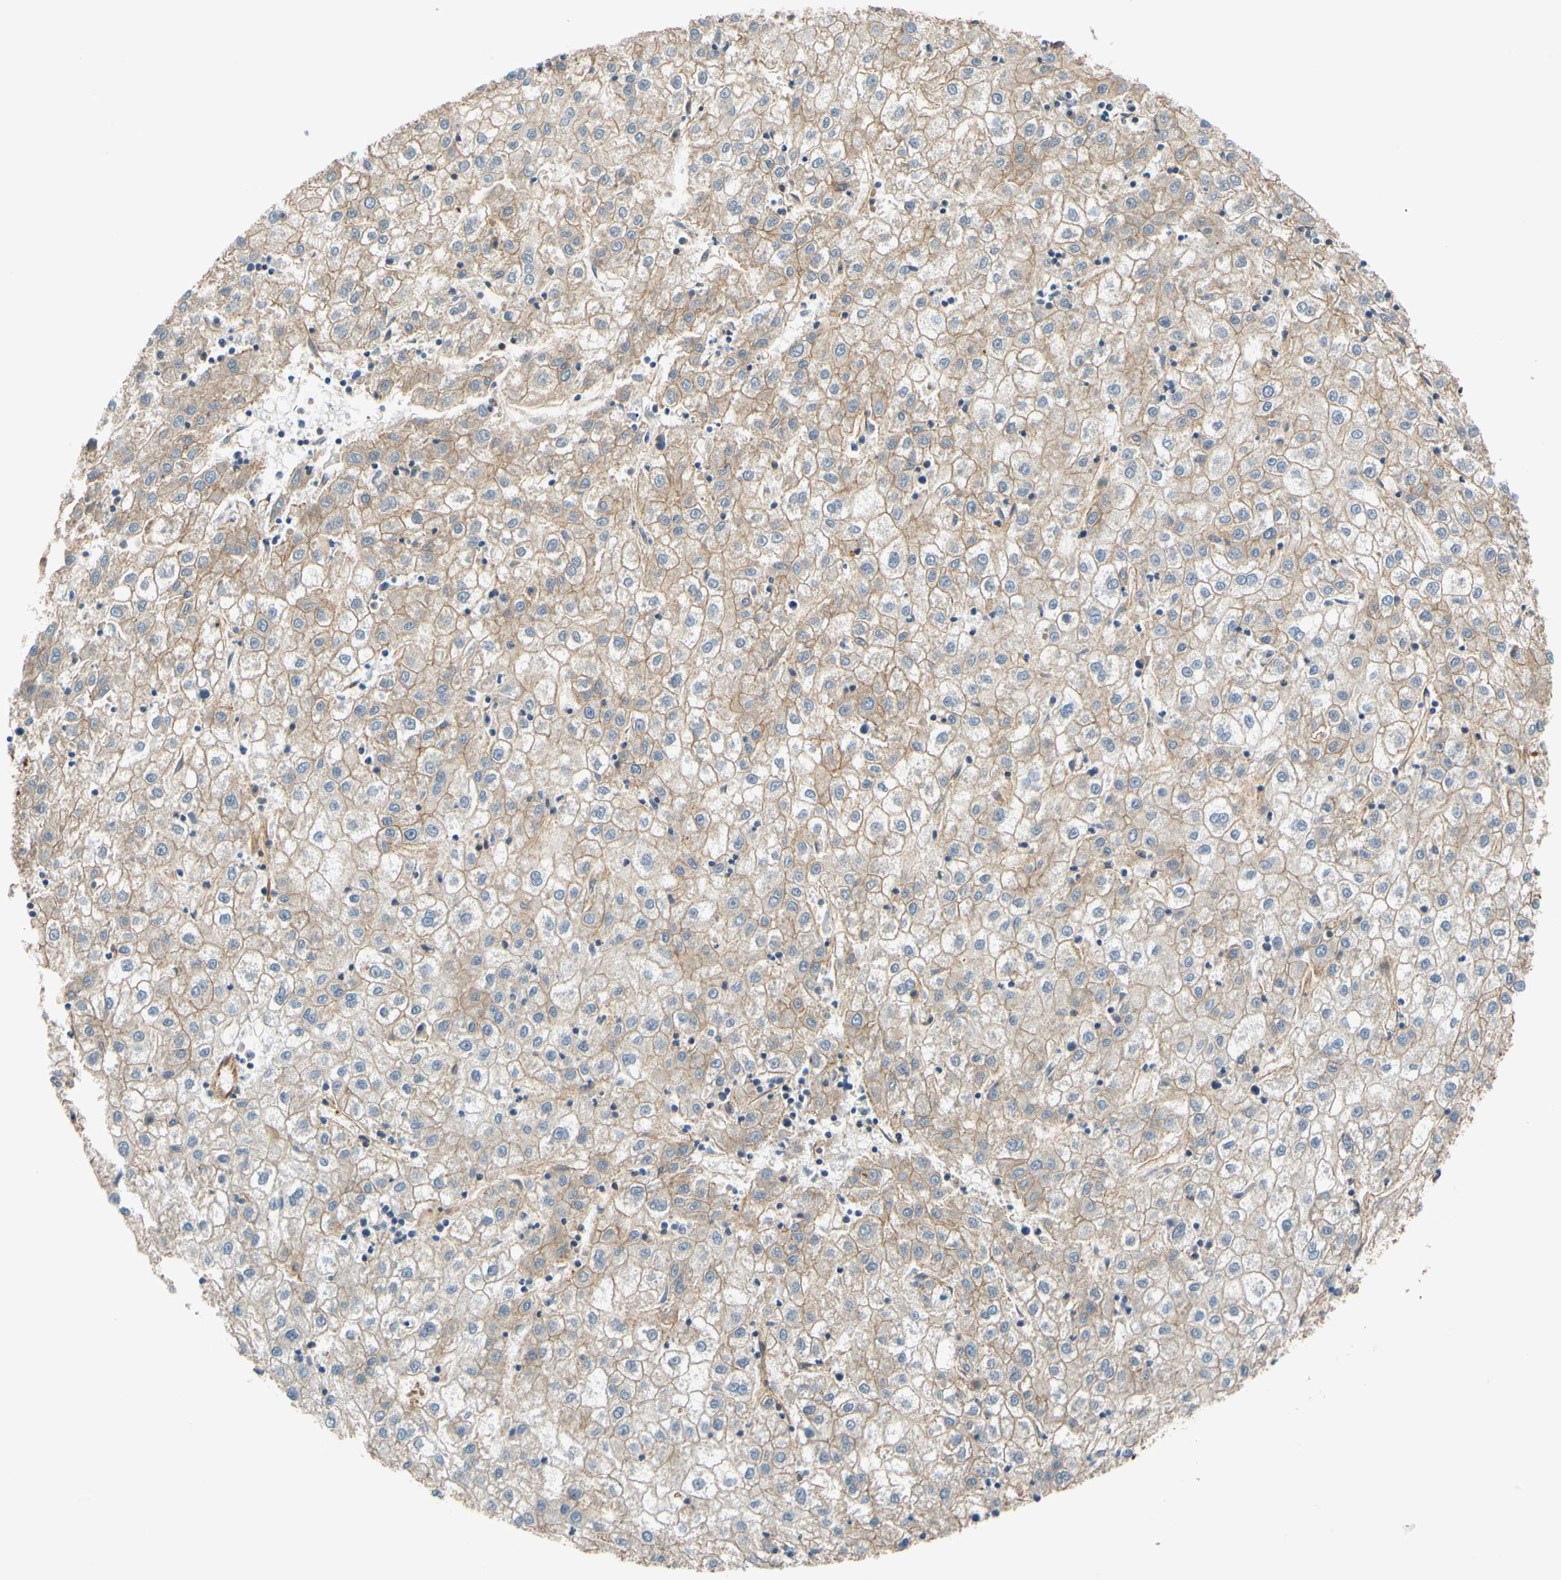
{"staining": {"intensity": "weak", "quantity": "25%-75%", "location": "cytoplasmic/membranous"}, "tissue": "liver cancer", "cell_type": "Tumor cells", "image_type": "cancer", "snomed": [{"axis": "morphology", "description": "Carcinoma, Hepatocellular, NOS"}, {"axis": "topography", "description": "Liver"}], "caption": "Immunohistochemical staining of human liver cancer (hepatocellular carcinoma) demonstrates low levels of weak cytoplasmic/membranous protein staining in approximately 25%-75% of tumor cells.", "gene": "SPTAN1", "patient": {"sex": "male", "age": 72}}